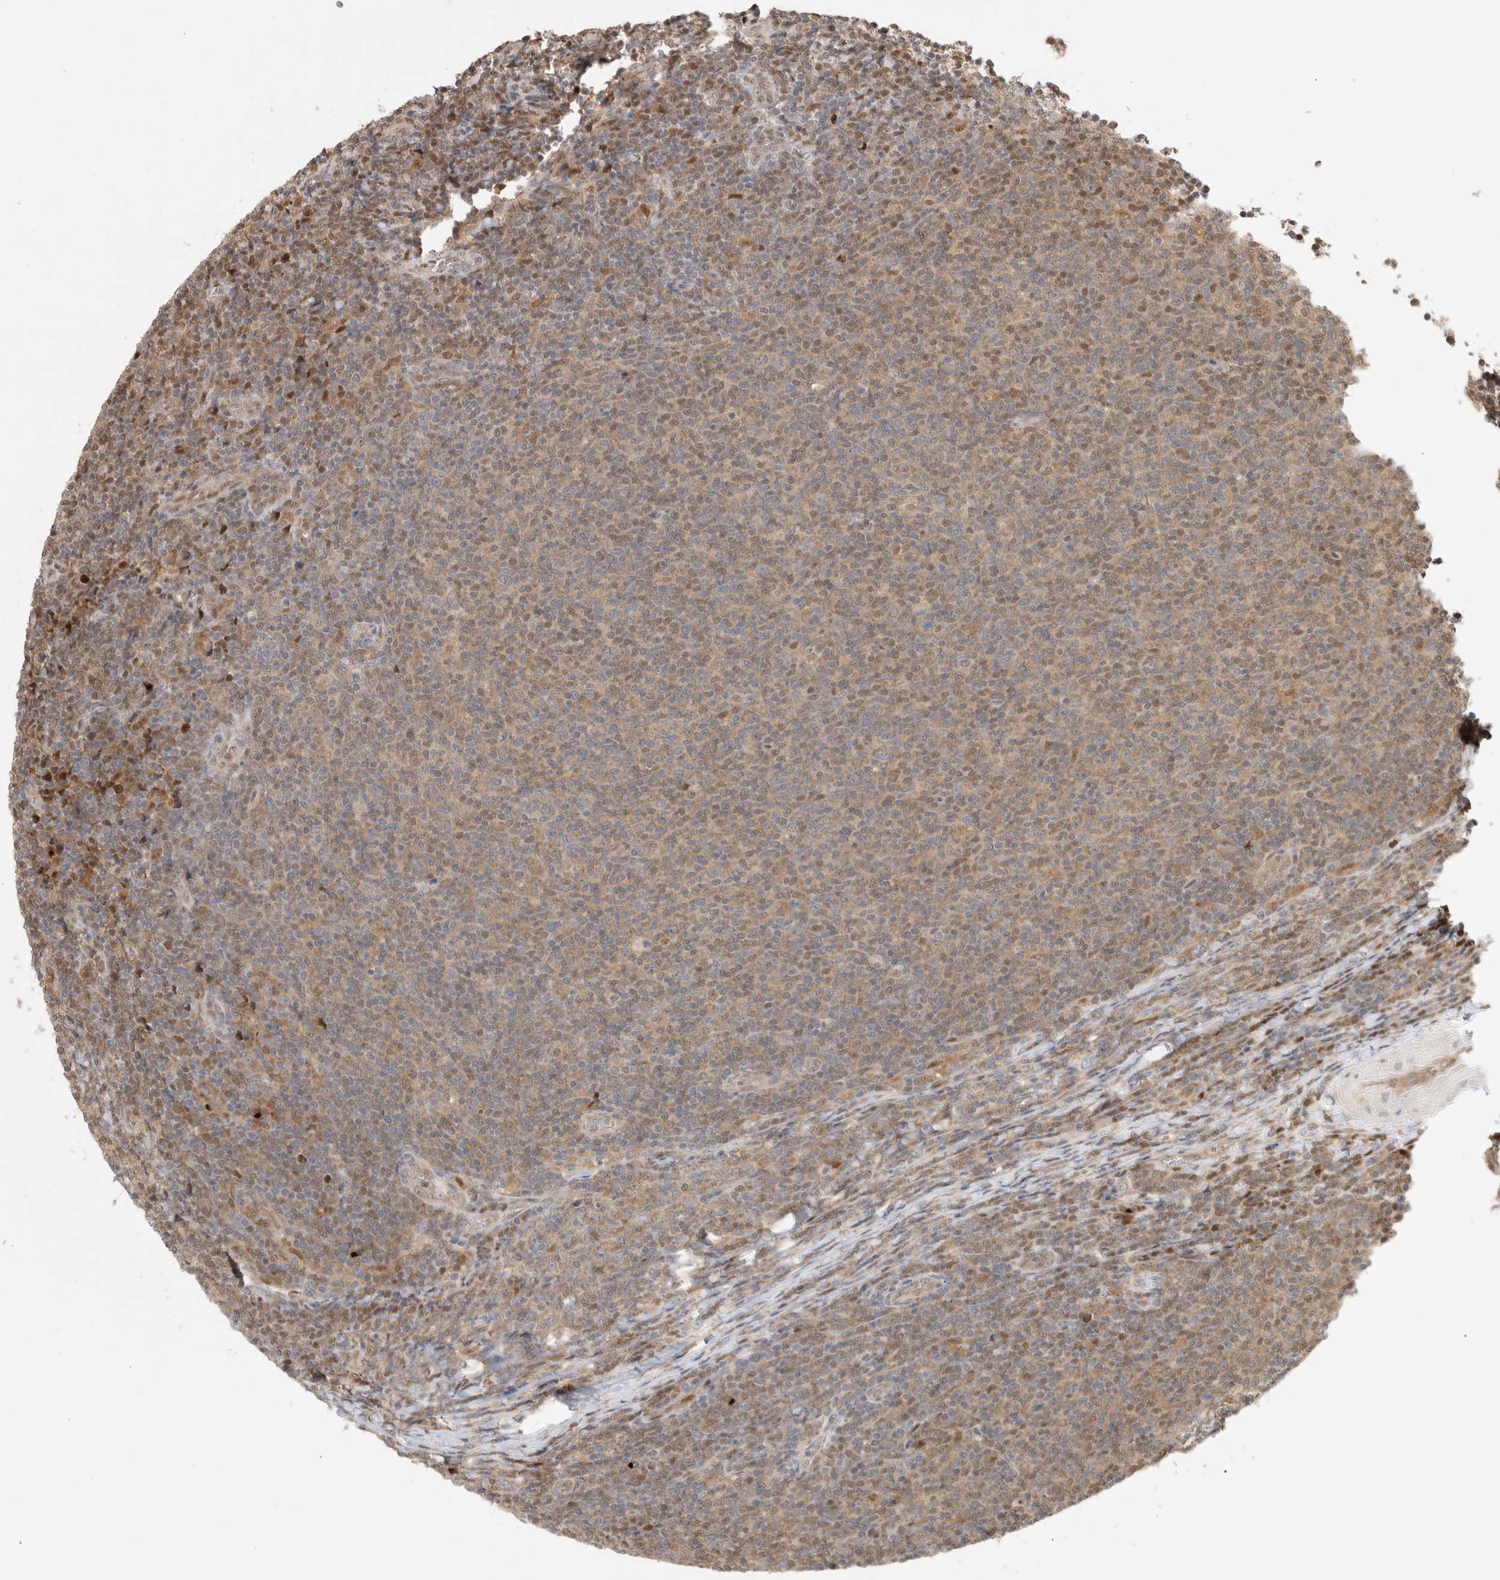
{"staining": {"intensity": "weak", "quantity": "25%-75%", "location": "cytoplasmic/membranous,nuclear"}, "tissue": "lymphoma", "cell_type": "Tumor cells", "image_type": "cancer", "snomed": [{"axis": "morphology", "description": "Malignant lymphoma, non-Hodgkin's type, Low grade"}, {"axis": "topography", "description": "Lymph node"}], "caption": "Immunohistochemistry (IHC) photomicrograph of neoplastic tissue: human lymphoma stained using immunohistochemistry exhibits low levels of weak protein expression localized specifically in the cytoplasmic/membranous and nuclear of tumor cells, appearing as a cytoplasmic/membranous and nuclear brown color.", "gene": "OTUD6B", "patient": {"sex": "male", "age": 66}}